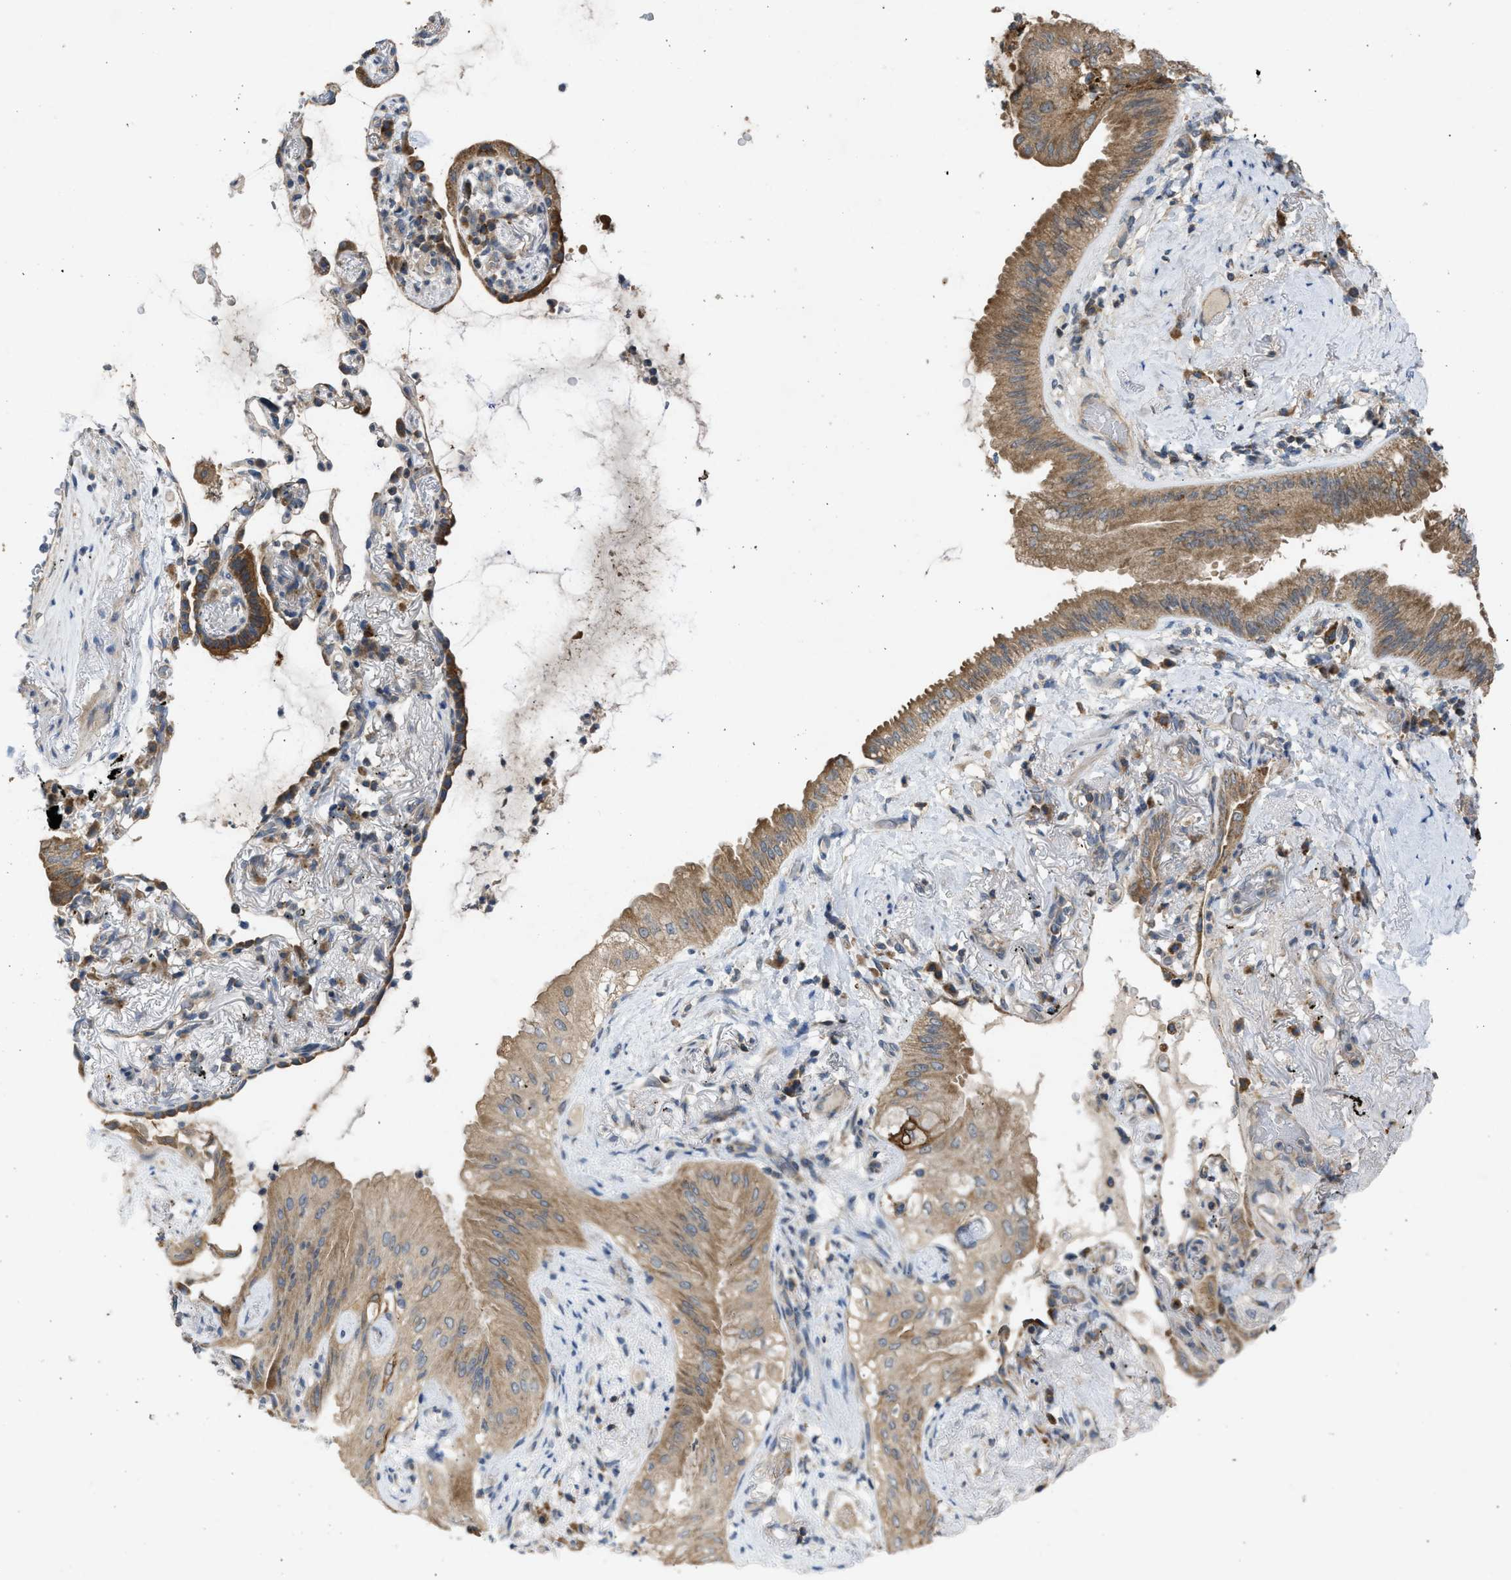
{"staining": {"intensity": "moderate", "quantity": ">75%", "location": "cytoplasmic/membranous"}, "tissue": "lung cancer", "cell_type": "Tumor cells", "image_type": "cancer", "snomed": [{"axis": "morphology", "description": "Normal tissue, NOS"}, {"axis": "morphology", "description": "Adenocarcinoma, NOS"}, {"axis": "topography", "description": "Bronchus"}, {"axis": "topography", "description": "Lung"}], "caption": "A brown stain labels moderate cytoplasmic/membranous expression of a protein in human lung cancer (adenocarcinoma) tumor cells.", "gene": "CYP1A1", "patient": {"sex": "female", "age": 70}}